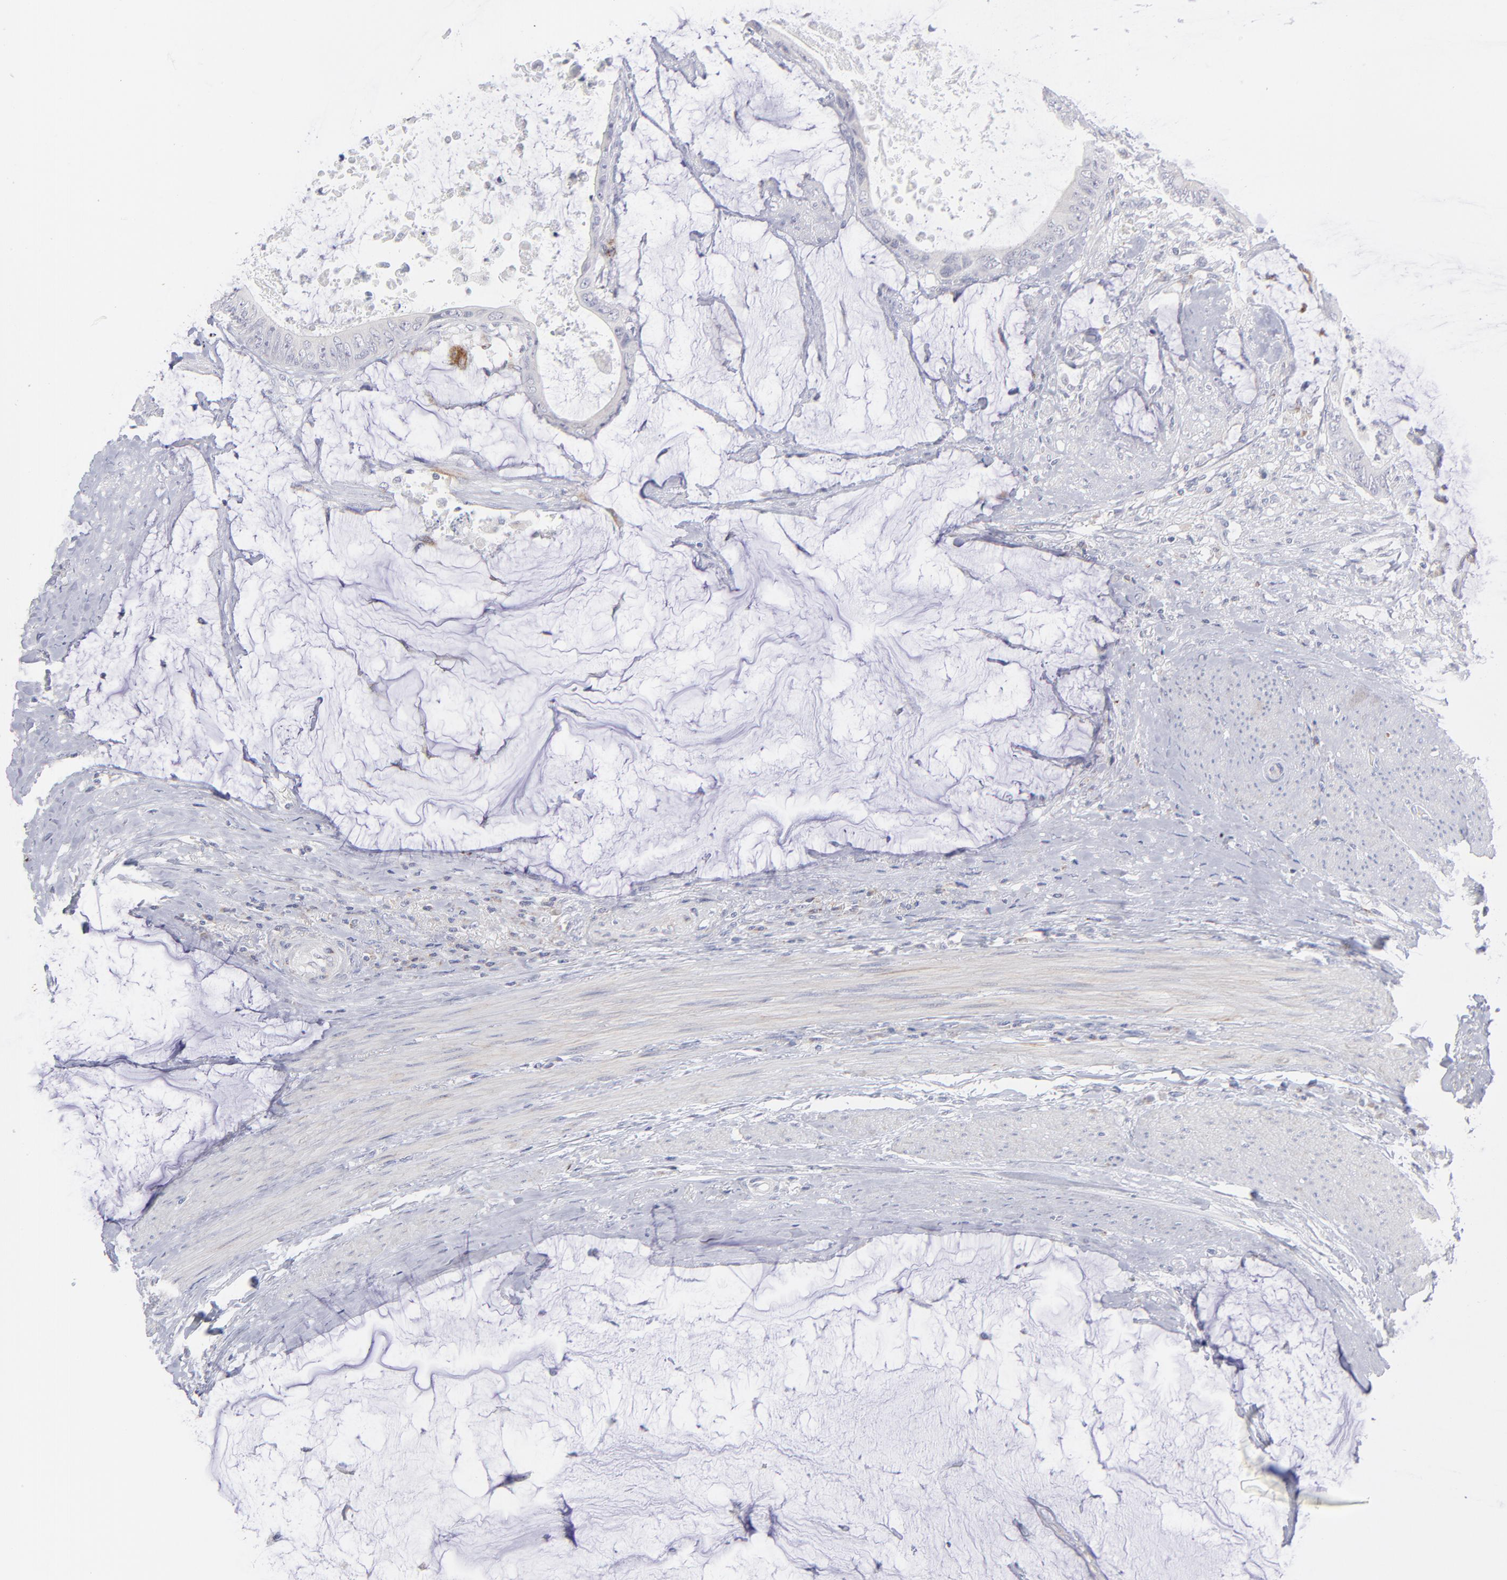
{"staining": {"intensity": "negative", "quantity": "none", "location": "none"}, "tissue": "colorectal cancer", "cell_type": "Tumor cells", "image_type": "cancer", "snomed": [{"axis": "morphology", "description": "Normal tissue, NOS"}, {"axis": "morphology", "description": "Adenocarcinoma, NOS"}, {"axis": "topography", "description": "Rectum"}, {"axis": "topography", "description": "Peripheral nerve tissue"}], "caption": "A high-resolution micrograph shows immunohistochemistry (IHC) staining of adenocarcinoma (colorectal), which exhibits no significant positivity in tumor cells. (DAB (3,3'-diaminobenzidine) immunohistochemistry, high magnification).", "gene": "MTHFD2", "patient": {"sex": "female", "age": 77}}